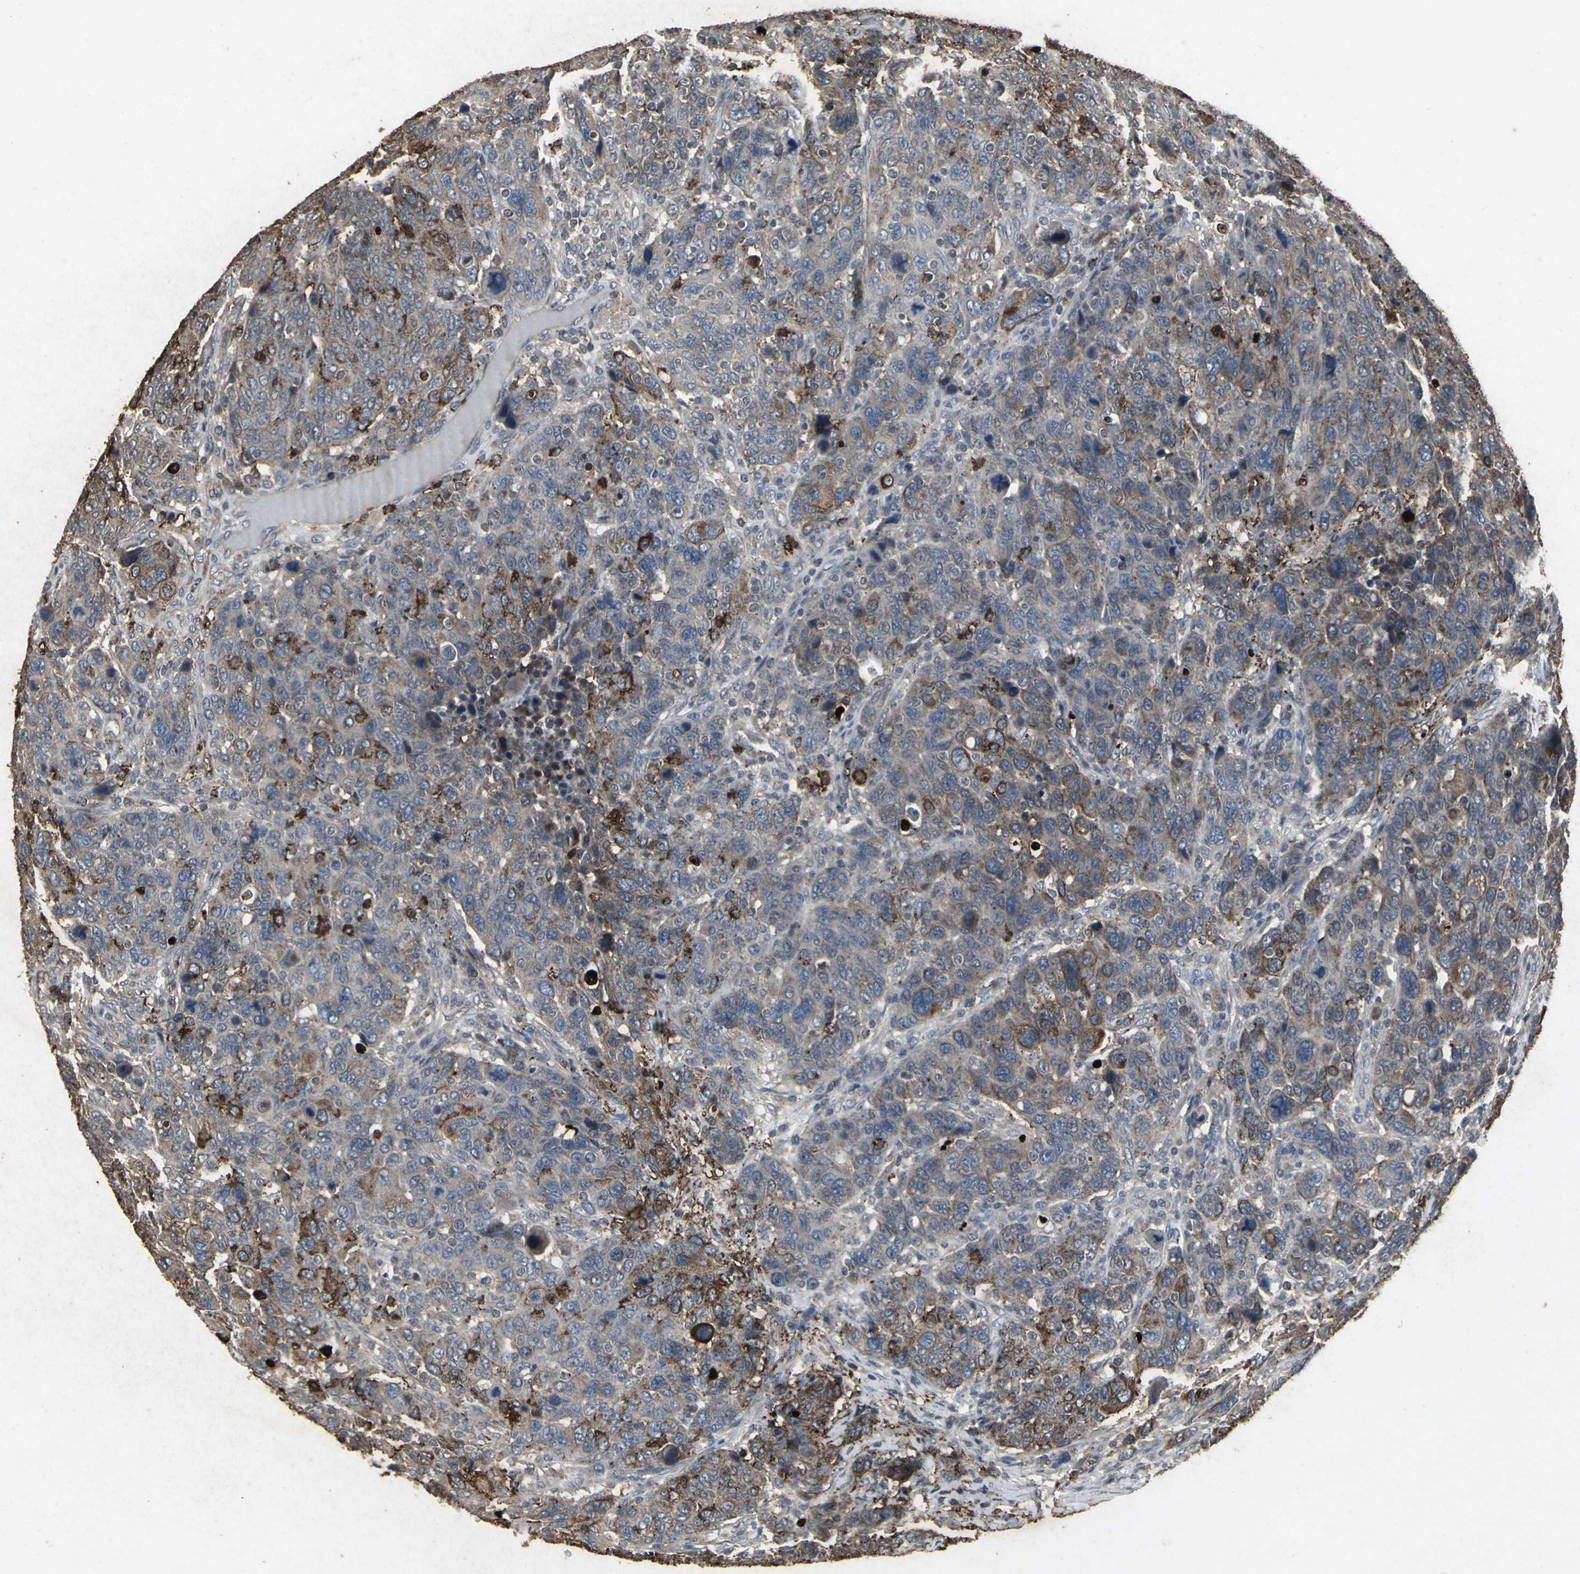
{"staining": {"intensity": "strong", "quantity": ">75%", "location": "cytoplasmic/membranous"}, "tissue": "breast cancer", "cell_type": "Tumor cells", "image_type": "cancer", "snomed": [{"axis": "morphology", "description": "Duct carcinoma"}, {"axis": "topography", "description": "Breast"}], "caption": "IHC staining of breast cancer (intraductal carcinoma), which reveals high levels of strong cytoplasmic/membranous staining in approximately >75% of tumor cells indicating strong cytoplasmic/membranous protein staining. The staining was performed using DAB (brown) for protein detection and nuclei were counterstained in hematoxylin (blue).", "gene": "CCR9", "patient": {"sex": "female", "age": 37}}